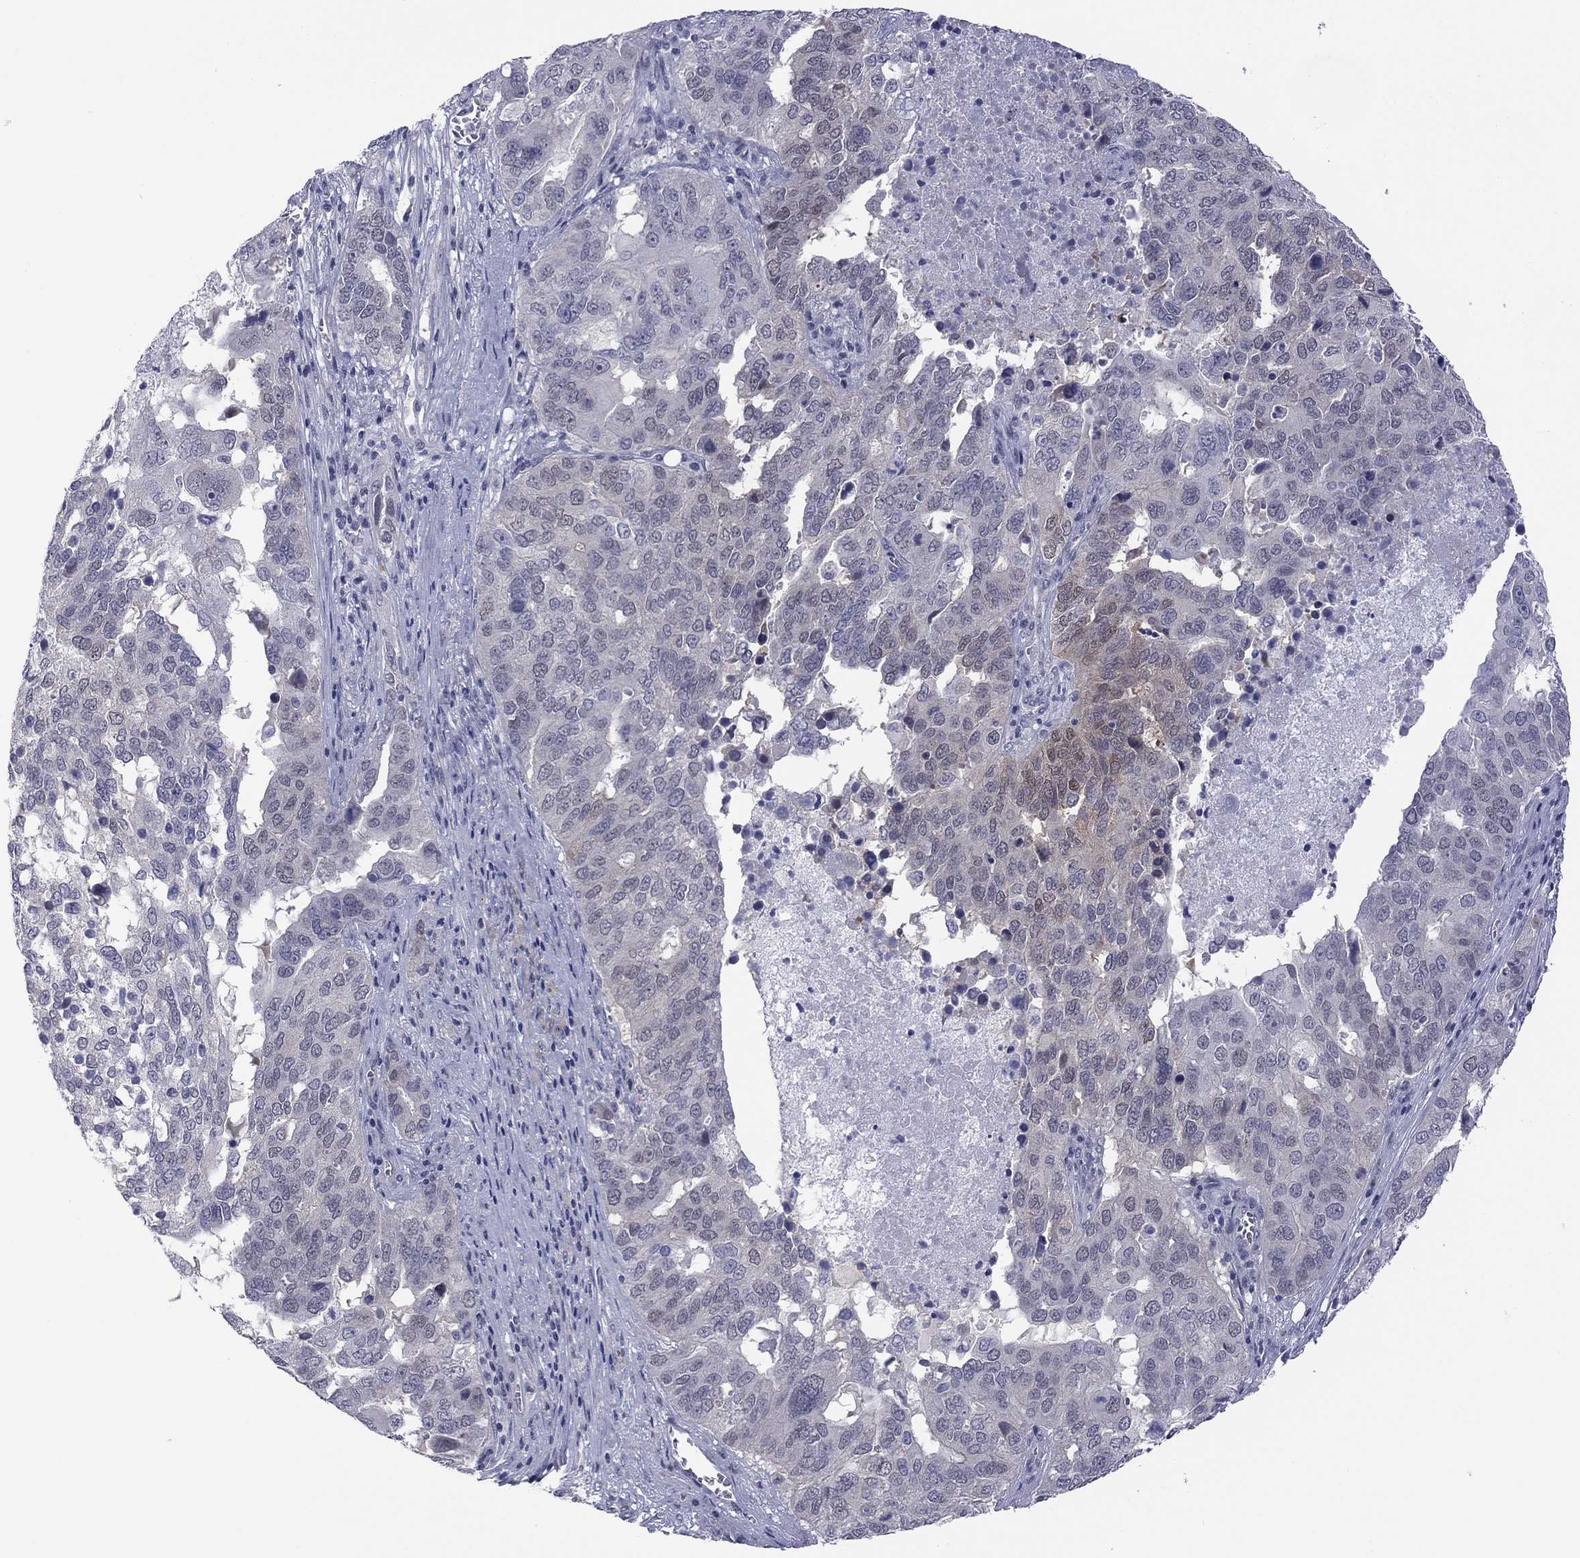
{"staining": {"intensity": "weak", "quantity": "<25%", "location": "nuclear"}, "tissue": "ovarian cancer", "cell_type": "Tumor cells", "image_type": "cancer", "snomed": [{"axis": "morphology", "description": "Carcinoma, endometroid"}, {"axis": "topography", "description": "Soft tissue"}, {"axis": "topography", "description": "Ovary"}], "caption": "Immunohistochemical staining of human endometroid carcinoma (ovarian) displays no significant staining in tumor cells.", "gene": "POU5F2", "patient": {"sex": "female", "age": 52}}